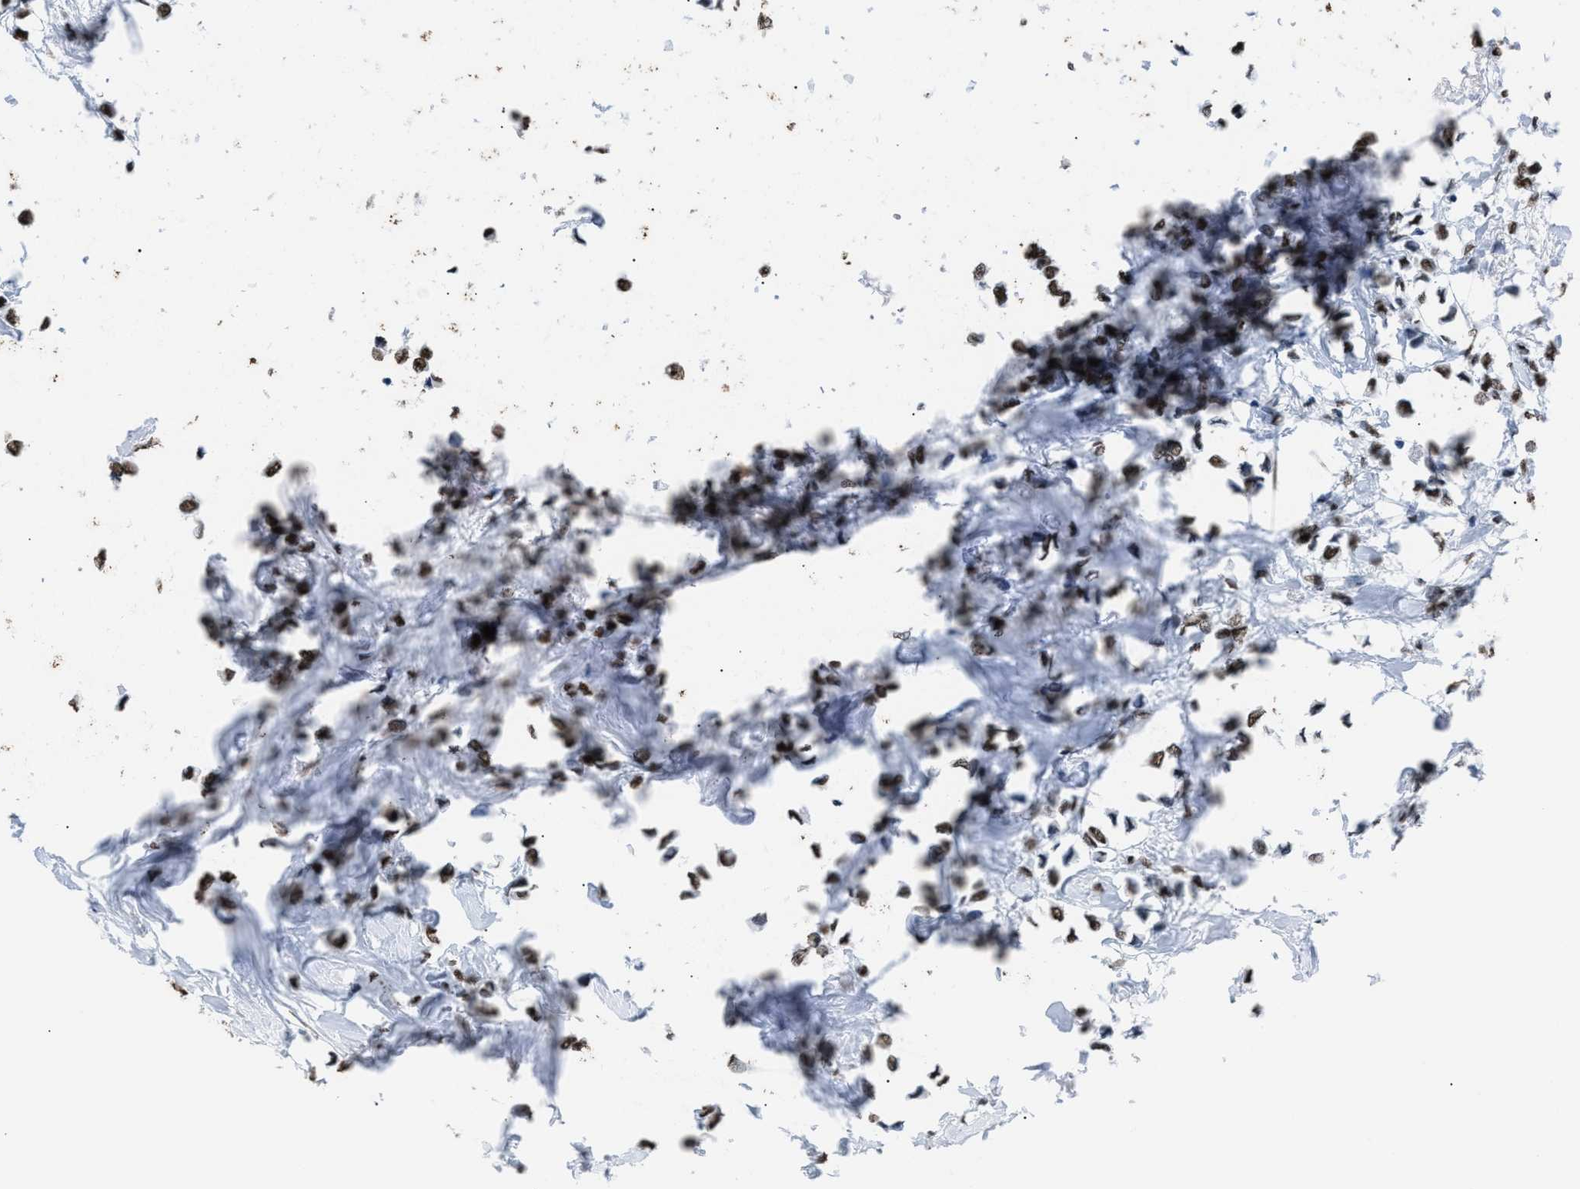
{"staining": {"intensity": "moderate", "quantity": ">75%", "location": "nuclear"}, "tissue": "breast cancer", "cell_type": "Tumor cells", "image_type": "cancer", "snomed": [{"axis": "morphology", "description": "Lobular carcinoma"}, {"axis": "topography", "description": "Breast"}], "caption": "Breast cancer (lobular carcinoma) stained for a protein reveals moderate nuclear positivity in tumor cells.", "gene": "CCAR2", "patient": {"sex": "female", "age": 51}}